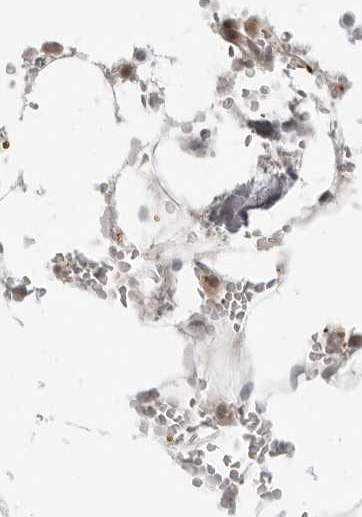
{"staining": {"intensity": "moderate", "quantity": "25%-75%", "location": "cytoplasmic/membranous,nuclear"}, "tissue": "bone marrow", "cell_type": "Hematopoietic cells", "image_type": "normal", "snomed": [{"axis": "morphology", "description": "Normal tissue, NOS"}, {"axis": "topography", "description": "Bone marrow"}], "caption": "The immunohistochemical stain highlights moderate cytoplasmic/membranous,nuclear expression in hematopoietic cells of unremarkable bone marrow.", "gene": "SUGCT", "patient": {"sex": "male", "age": 70}}